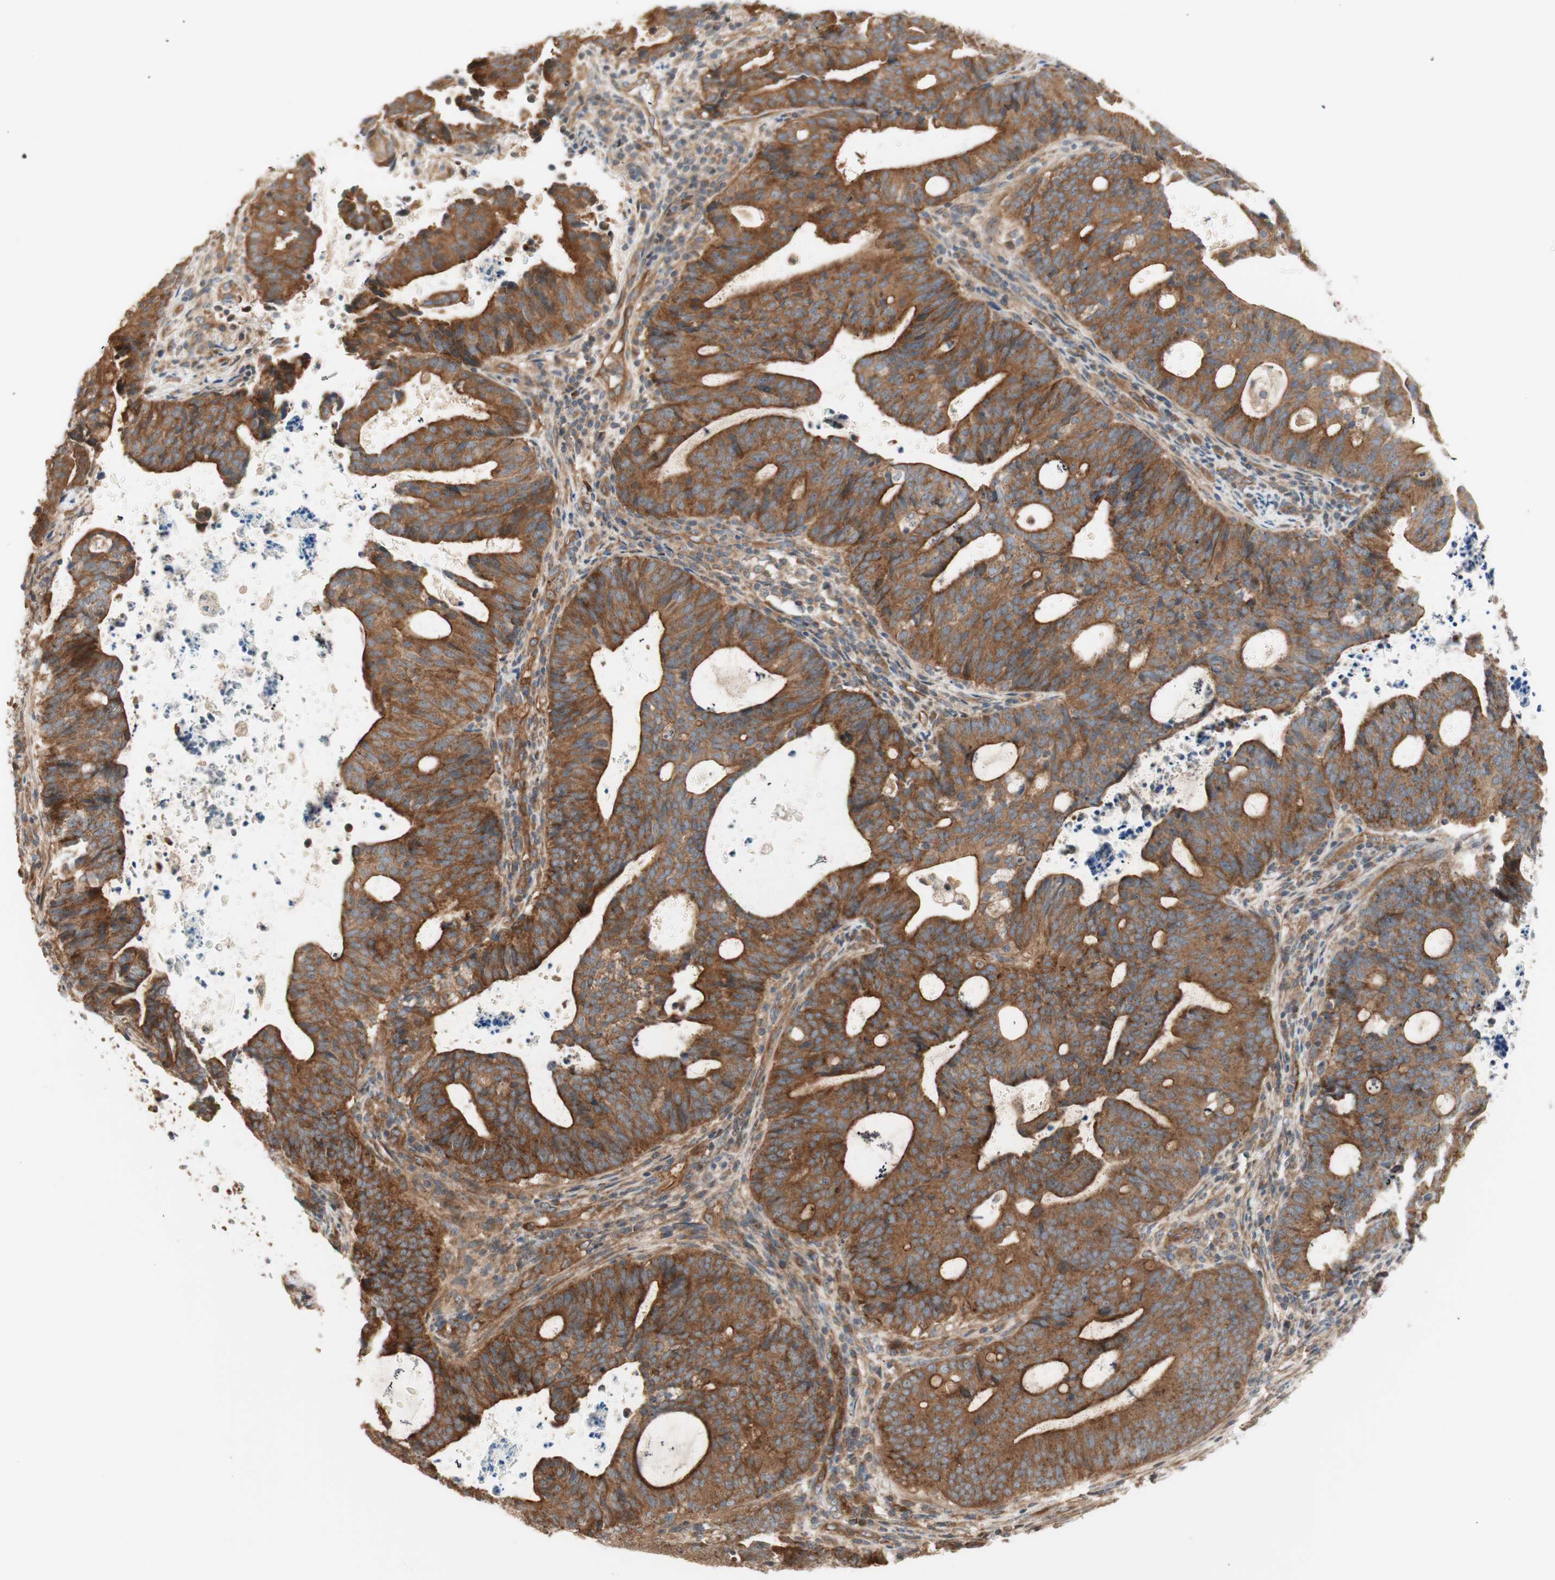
{"staining": {"intensity": "strong", "quantity": ">75%", "location": "cytoplasmic/membranous"}, "tissue": "endometrial cancer", "cell_type": "Tumor cells", "image_type": "cancer", "snomed": [{"axis": "morphology", "description": "Adenocarcinoma, NOS"}, {"axis": "topography", "description": "Uterus"}], "caption": "Immunohistochemistry micrograph of human endometrial cancer (adenocarcinoma) stained for a protein (brown), which shows high levels of strong cytoplasmic/membranous positivity in approximately >75% of tumor cells.", "gene": "CTTNBP2NL", "patient": {"sex": "female", "age": 83}}